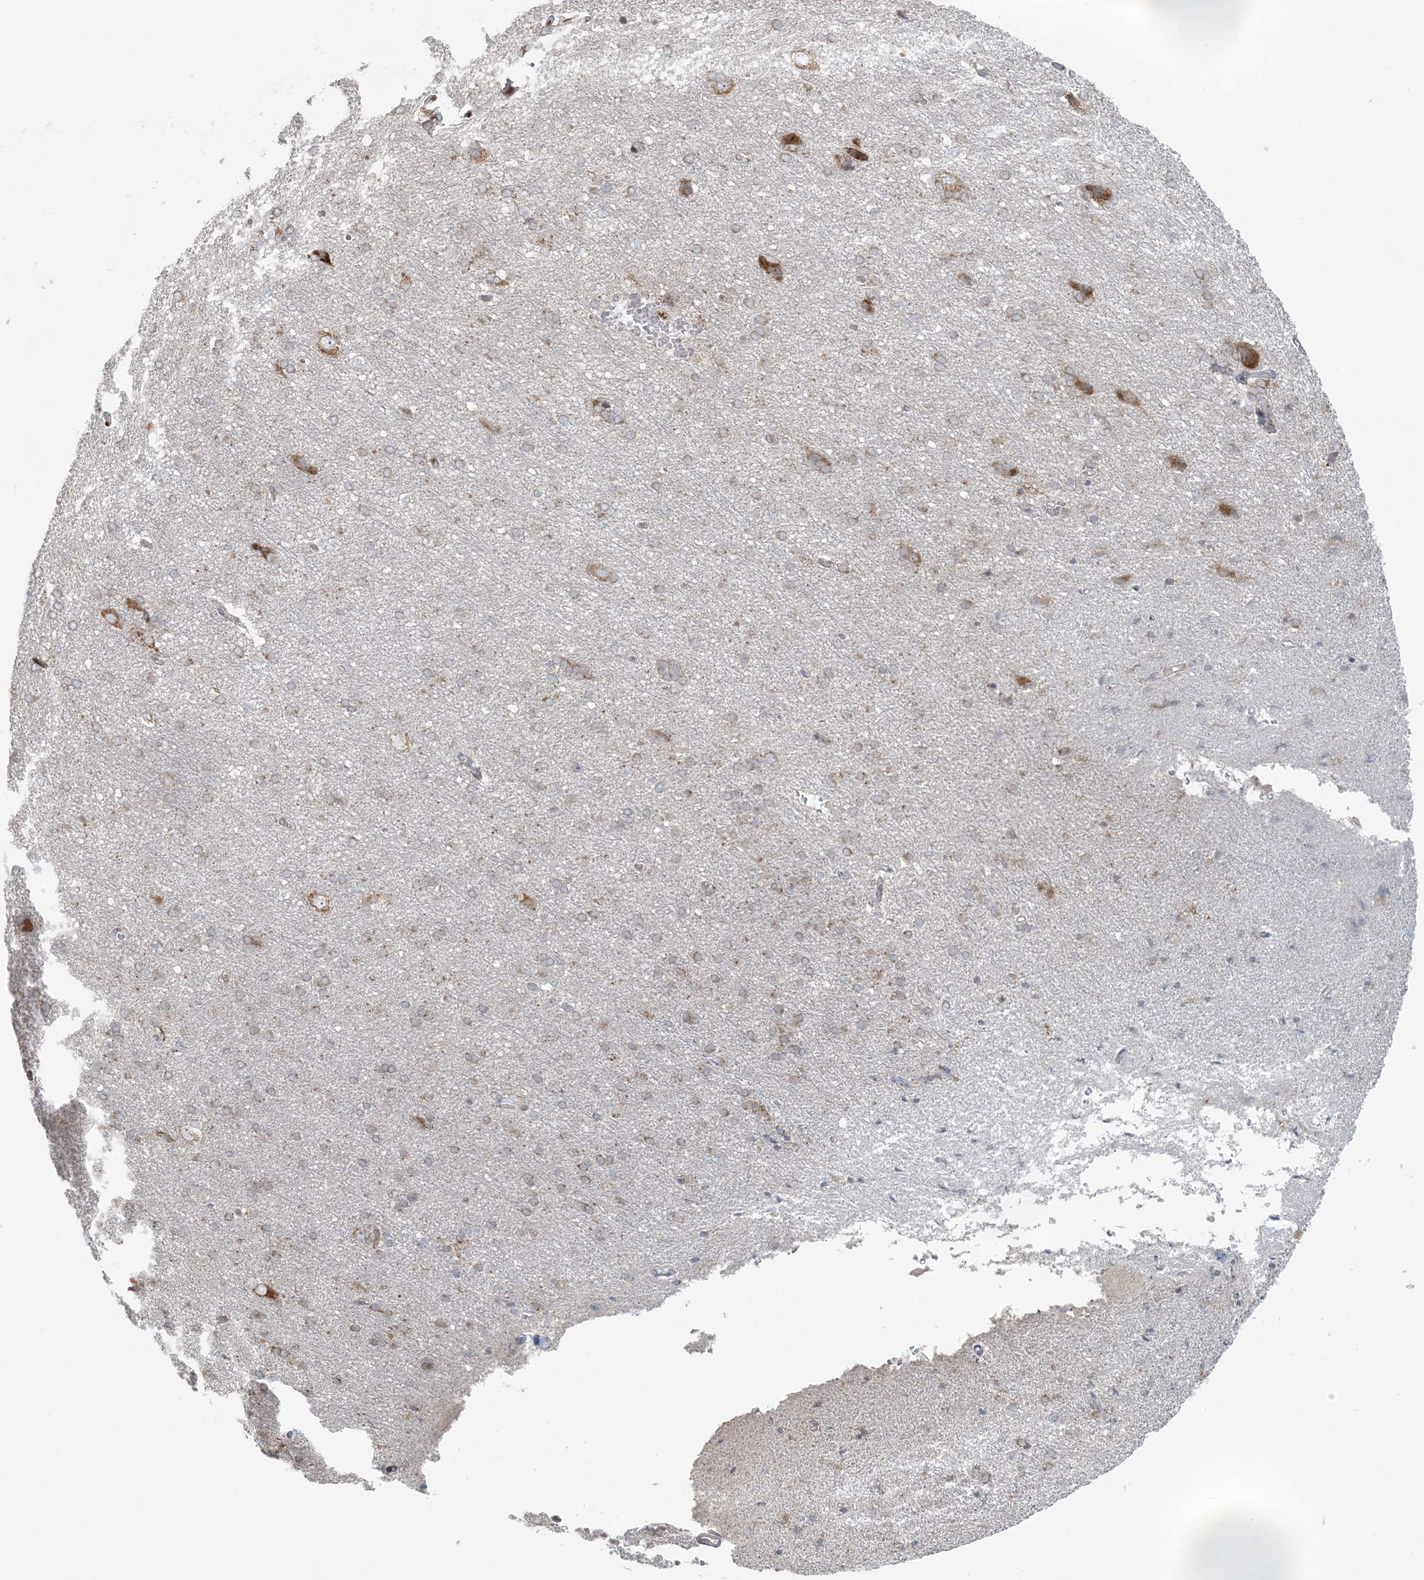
{"staining": {"intensity": "negative", "quantity": "none", "location": "none"}, "tissue": "cerebral cortex", "cell_type": "Endothelial cells", "image_type": "normal", "snomed": [{"axis": "morphology", "description": "Normal tissue, NOS"}, {"axis": "topography", "description": "Cerebral cortex"}], "caption": "Photomicrograph shows no protein staining in endothelial cells of unremarkable cerebral cortex. Nuclei are stained in blue.", "gene": "ZNF263", "patient": {"sex": "male", "age": 62}}